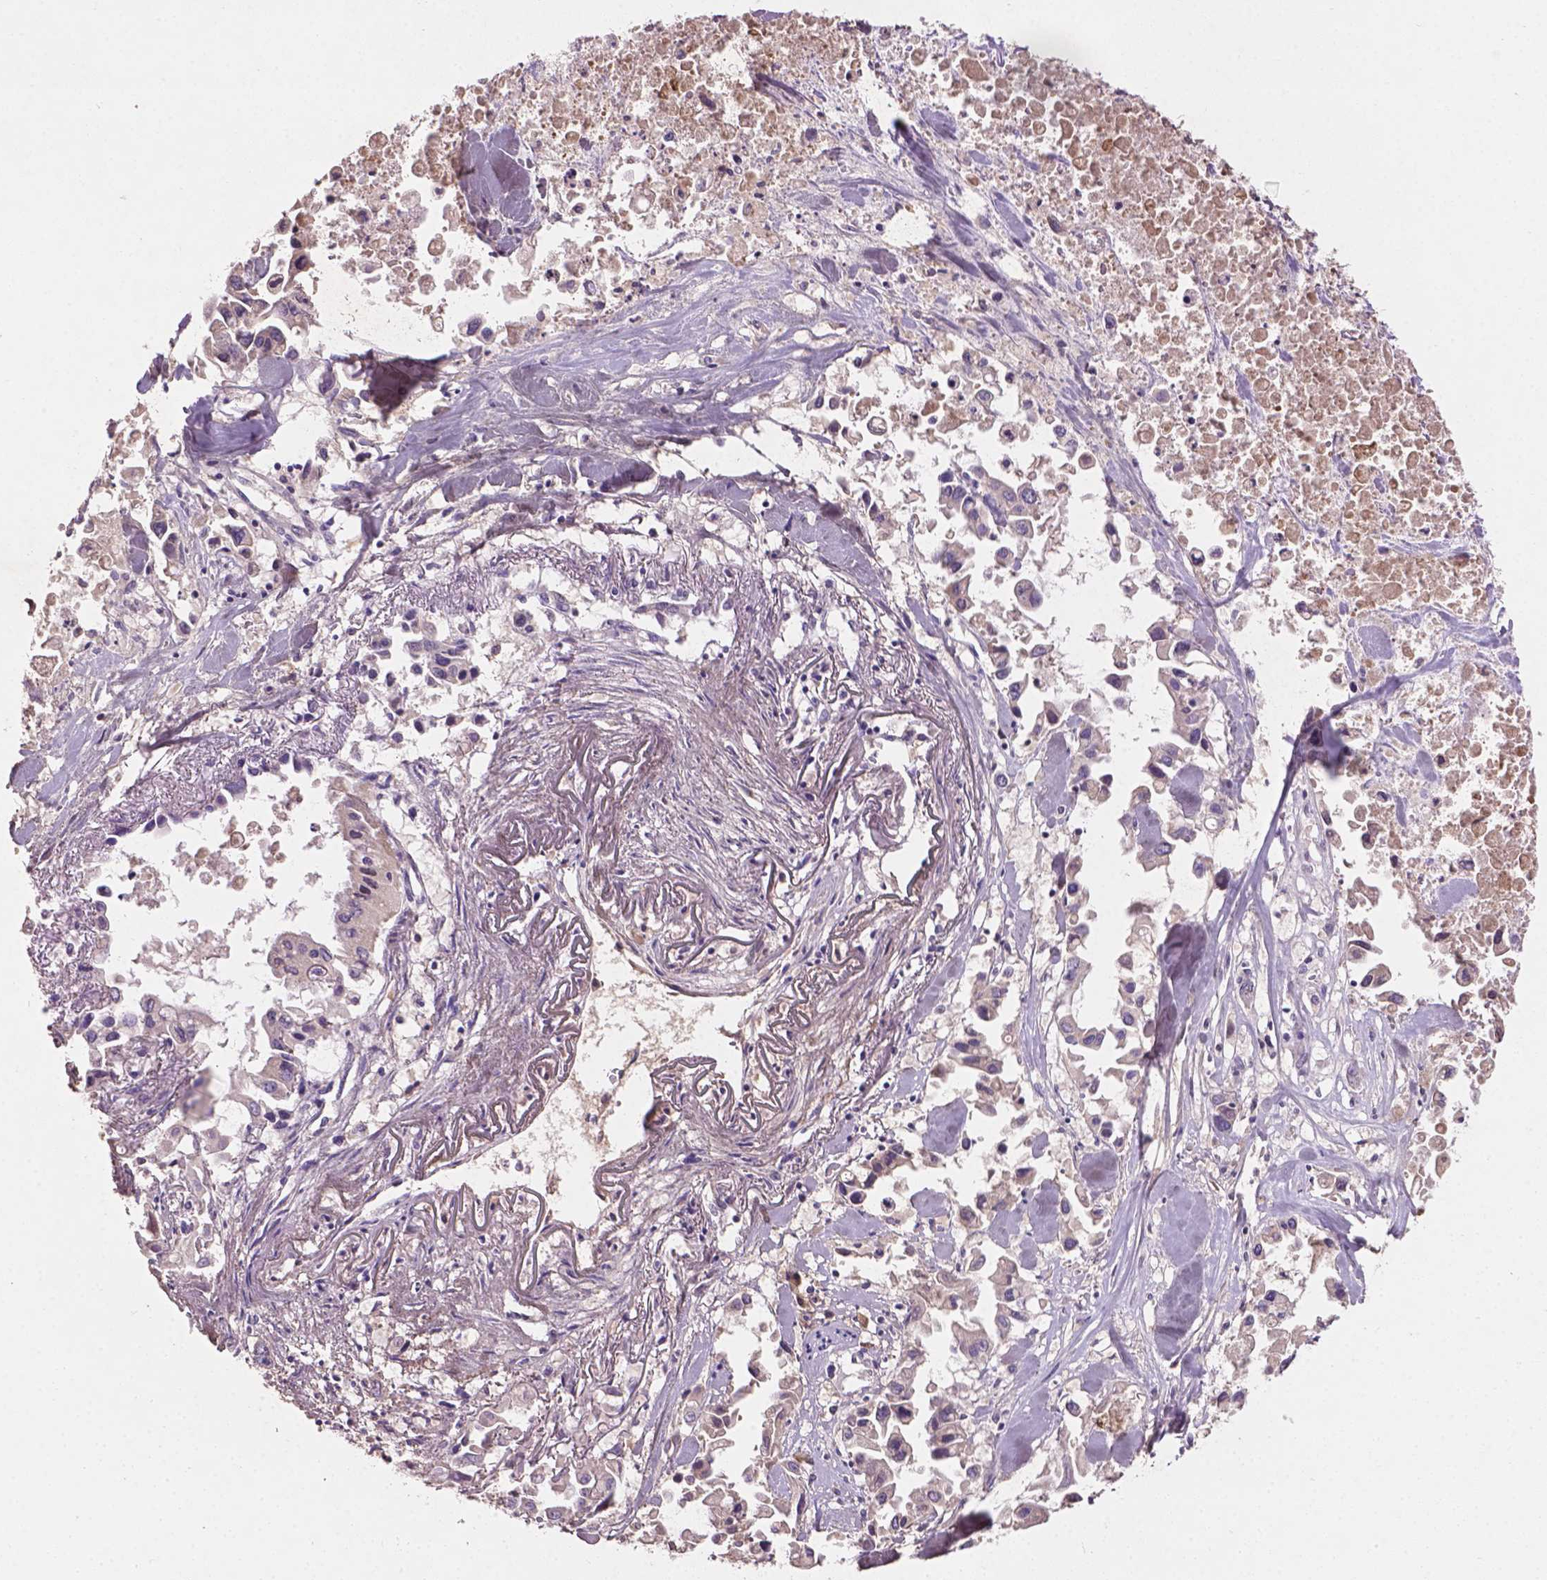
{"staining": {"intensity": "negative", "quantity": "none", "location": "none"}, "tissue": "pancreatic cancer", "cell_type": "Tumor cells", "image_type": "cancer", "snomed": [{"axis": "morphology", "description": "Adenocarcinoma, NOS"}, {"axis": "topography", "description": "Pancreas"}], "caption": "Immunohistochemistry image of neoplastic tissue: pancreatic cancer stained with DAB exhibits no significant protein positivity in tumor cells. (DAB IHC, high magnification).", "gene": "SOX17", "patient": {"sex": "female", "age": 83}}